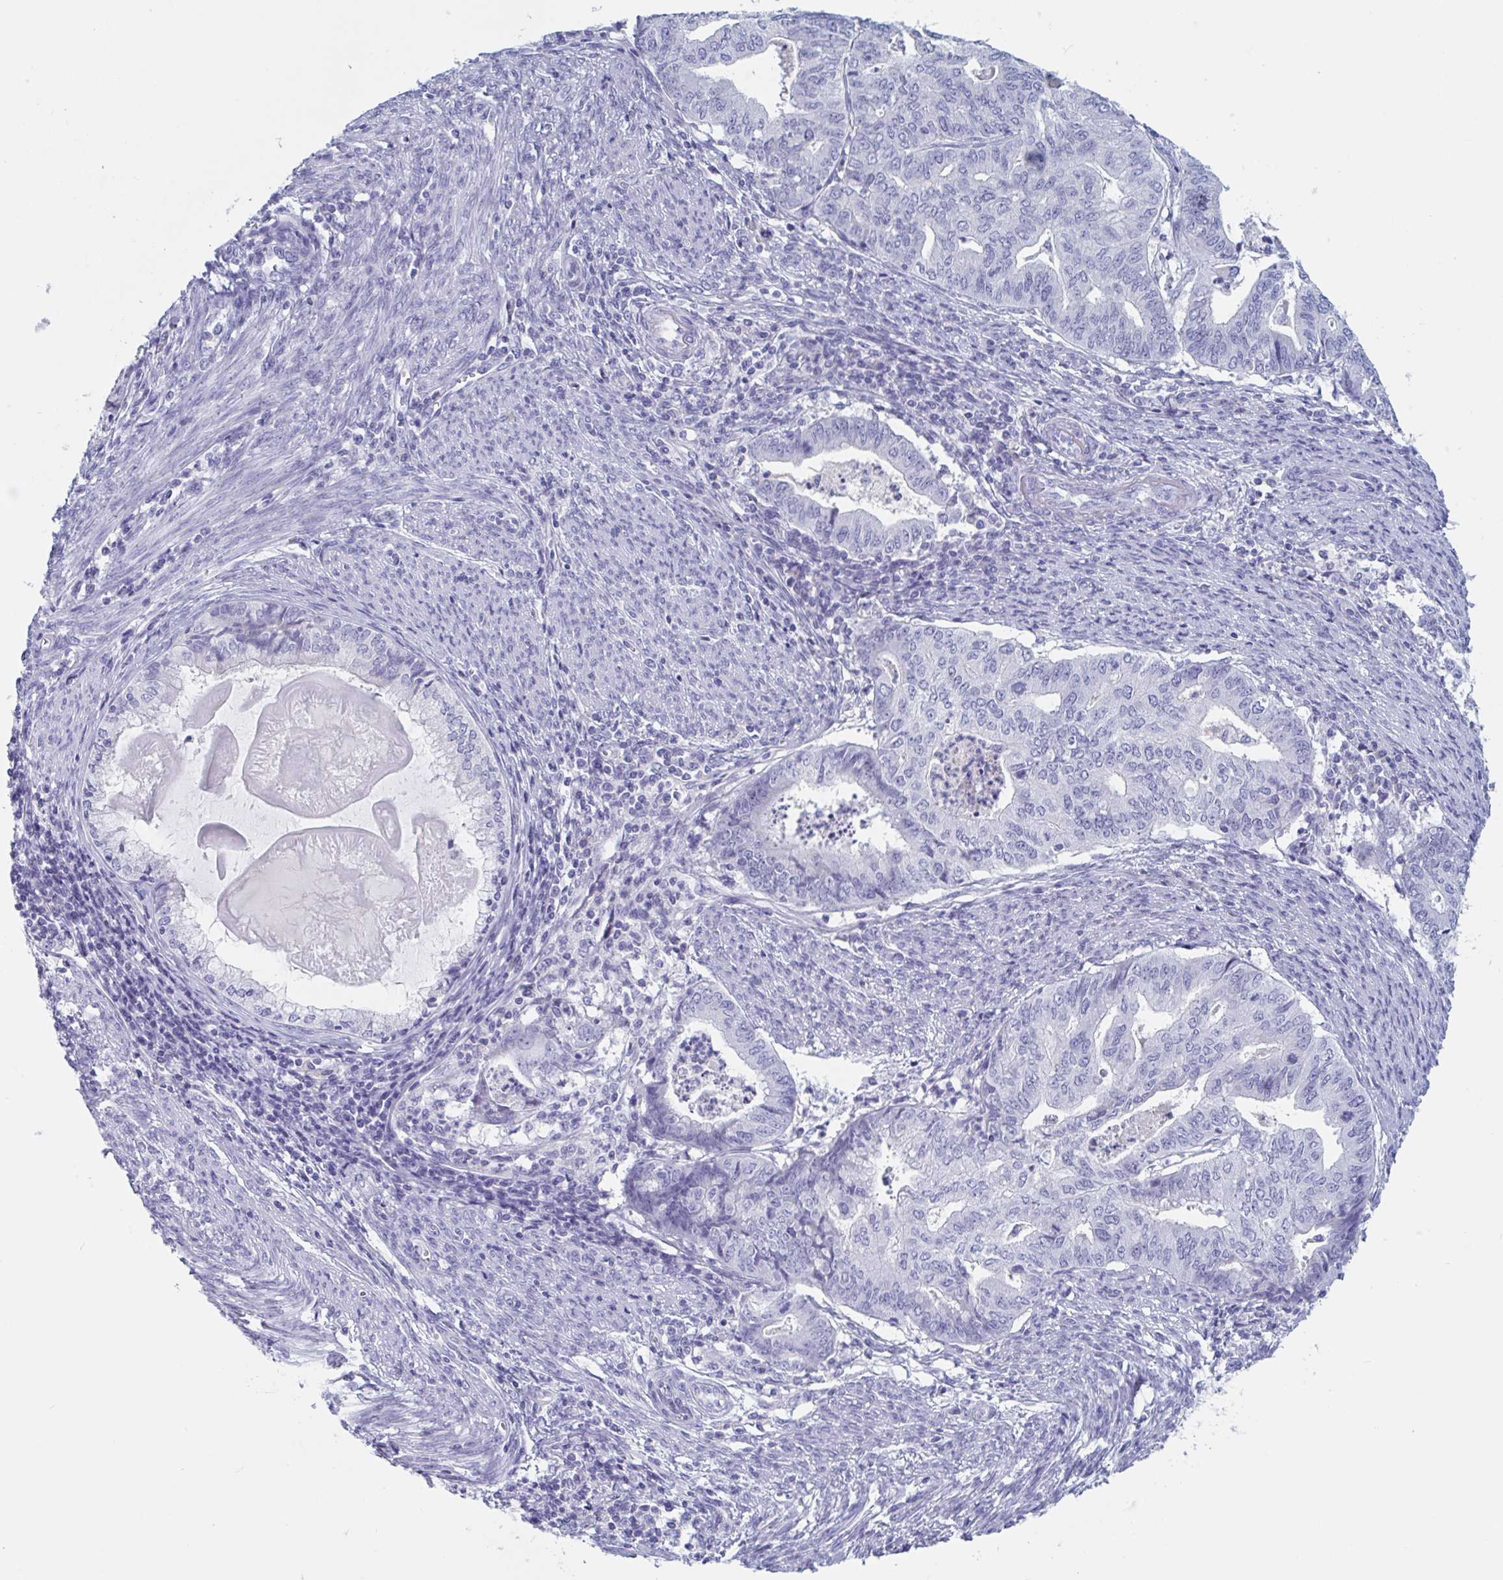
{"staining": {"intensity": "negative", "quantity": "none", "location": "none"}, "tissue": "endometrial cancer", "cell_type": "Tumor cells", "image_type": "cancer", "snomed": [{"axis": "morphology", "description": "Adenocarcinoma, NOS"}, {"axis": "topography", "description": "Endometrium"}], "caption": "Tumor cells show no significant protein positivity in adenocarcinoma (endometrial).", "gene": "DPEP3", "patient": {"sex": "female", "age": 79}}